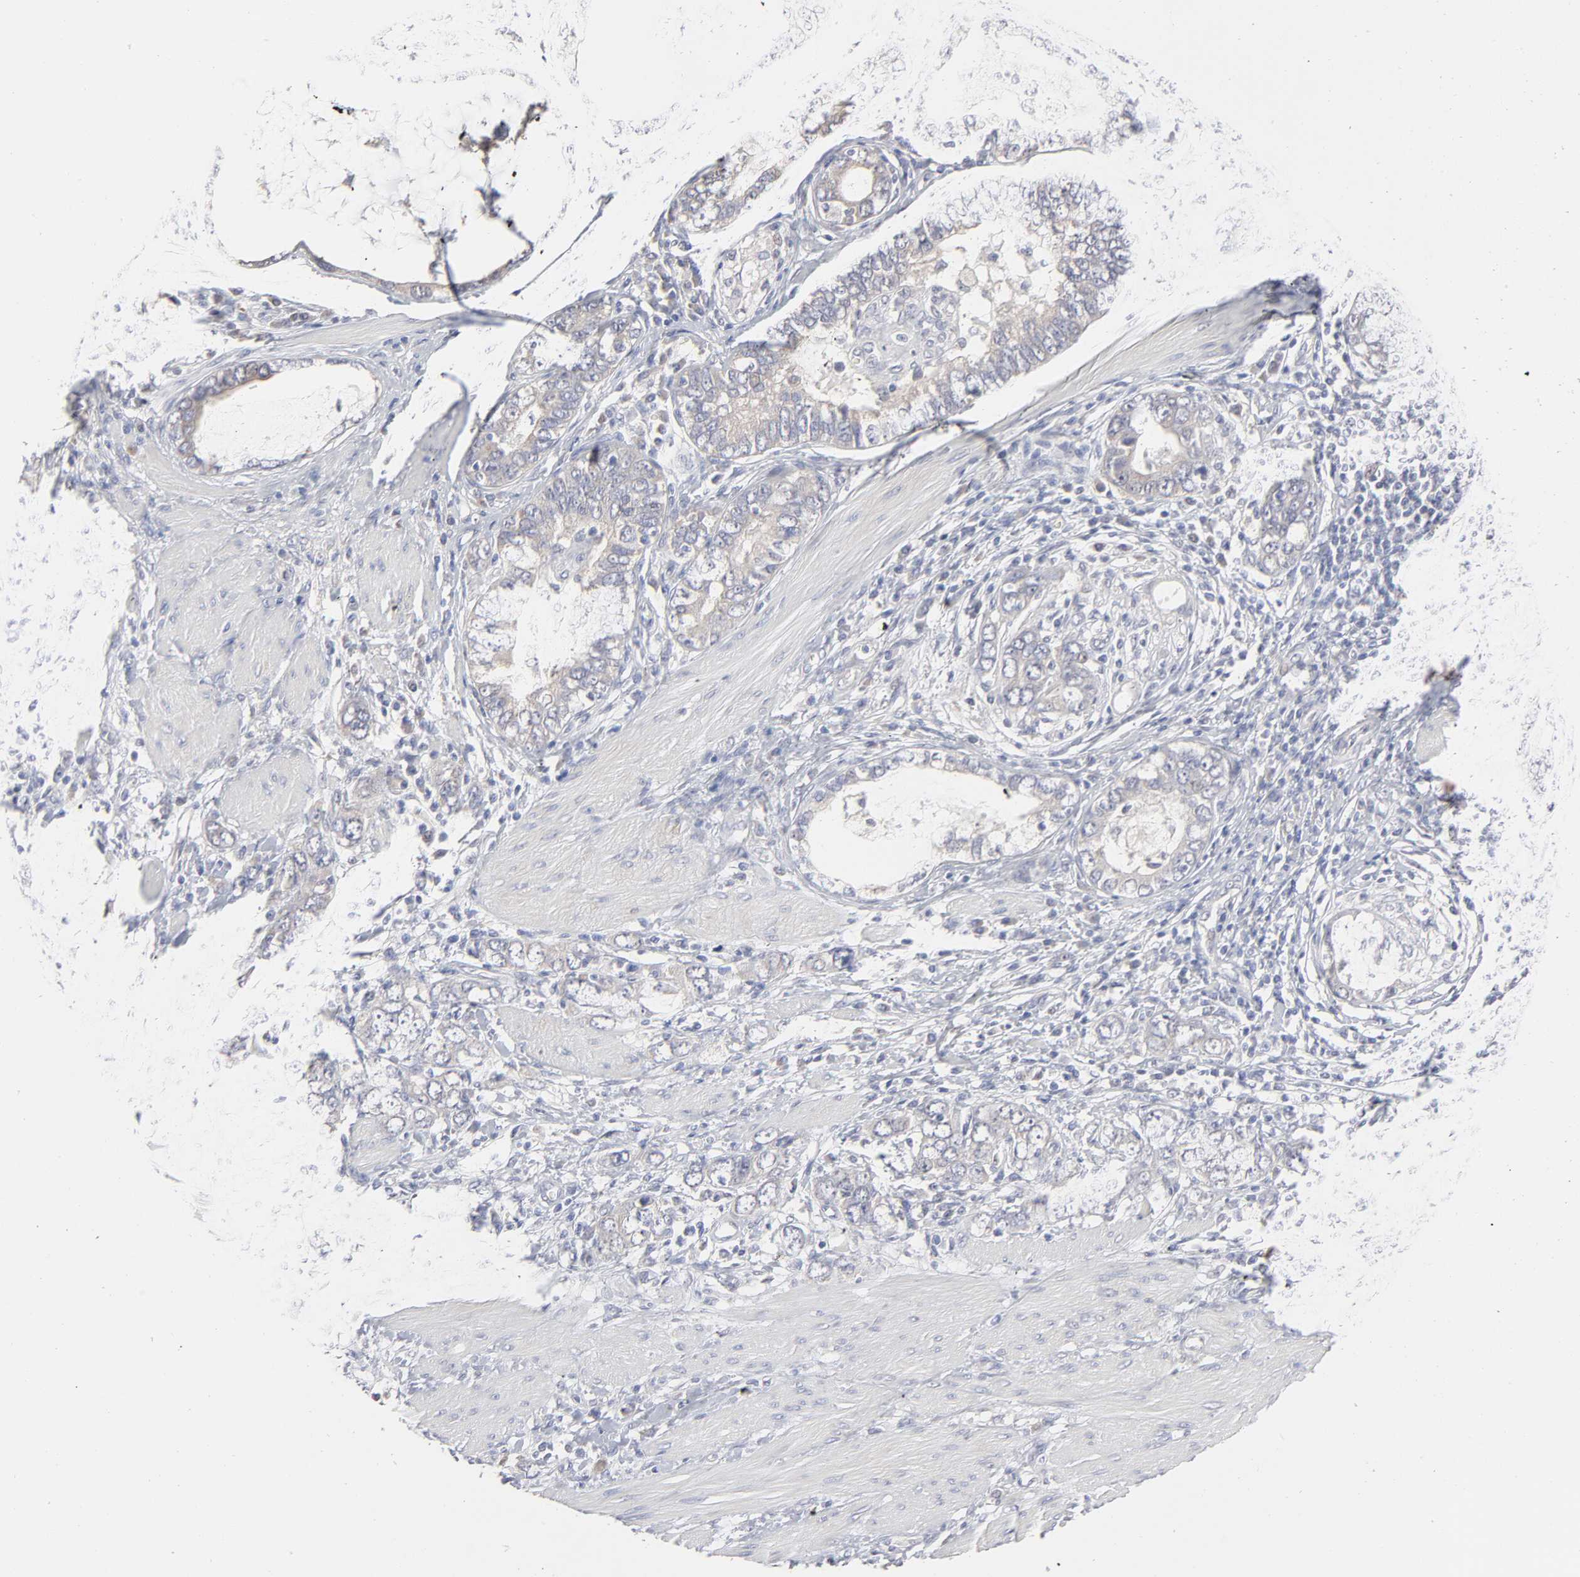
{"staining": {"intensity": "weak", "quantity": "25%-75%", "location": "cytoplasmic/membranous"}, "tissue": "stomach cancer", "cell_type": "Tumor cells", "image_type": "cancer", "snomed": [{"axis": "morphology", "description": "Adenocarcinoma, NOS"}, {"axis": "topography", "description": "Stomach, lower"}], "caption": "An image showing weak cytoplasmic/membranous staining in about 25%-75% of tumor cells in stomach cancer, as visualized by brown immunohistochemical staining.", "gene": "DNAL4", "patient": {"sex": "female", "age": 93}}